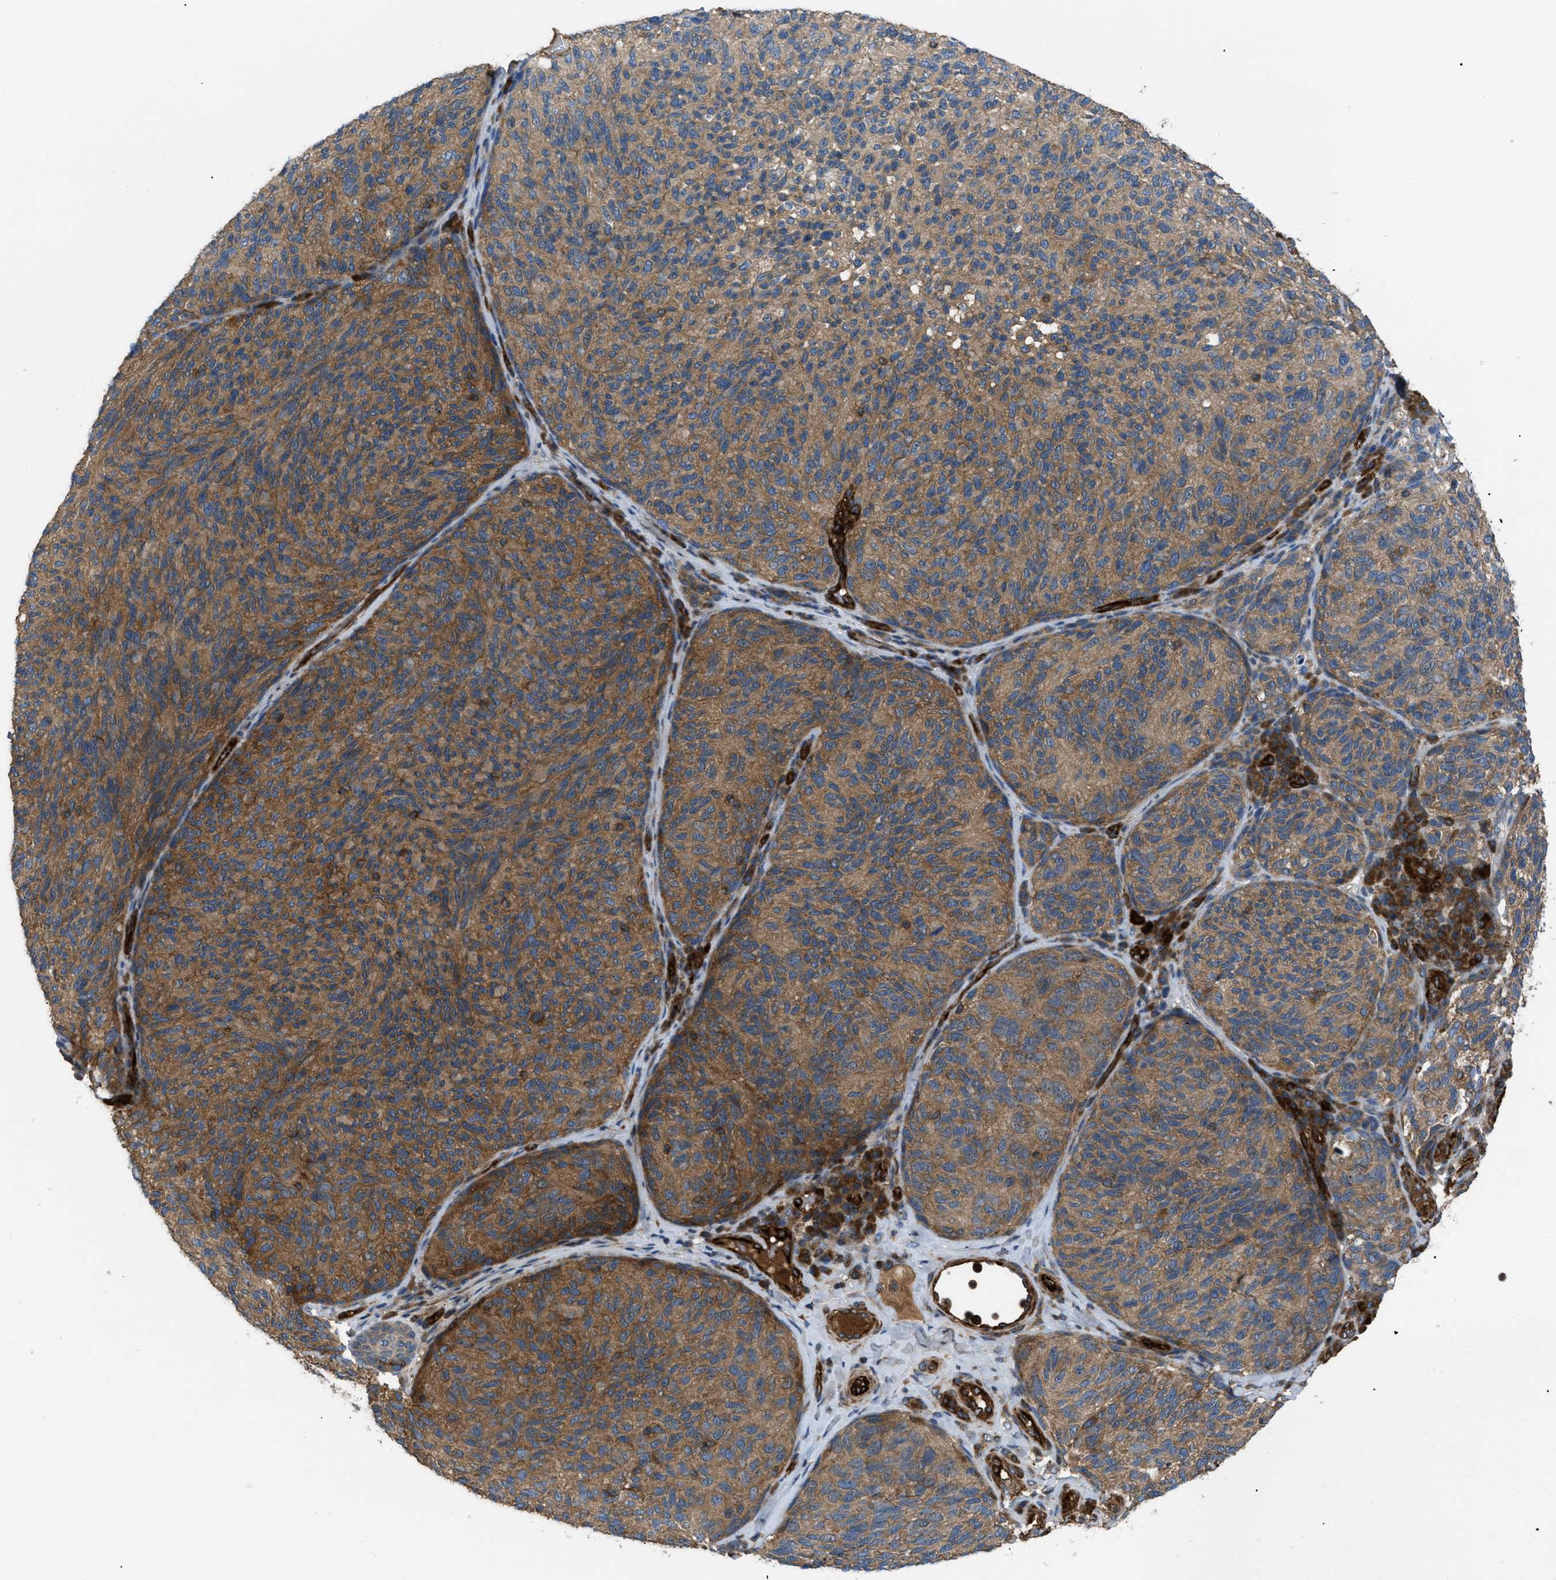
{"staining": {"intensity": "moderate", "quantity": ">75%", "location": "cytoplasmic/membranous"}, "tissue": "melanoma", "cell_type": "Tumor cells", "image_type": "cancer", "snomed": [{"axis": "morphology", "description": "Malignant melanoma, NOS"}, {"axis": "topography", "description": "Skin"}], "caption": "Moderate cytoplasmic/membranous protein positivity is present in approximately >75% of tumor cells in melanoma.", "gene": "ATP2A3", "patient": {"sex": "female", "age": 73}}